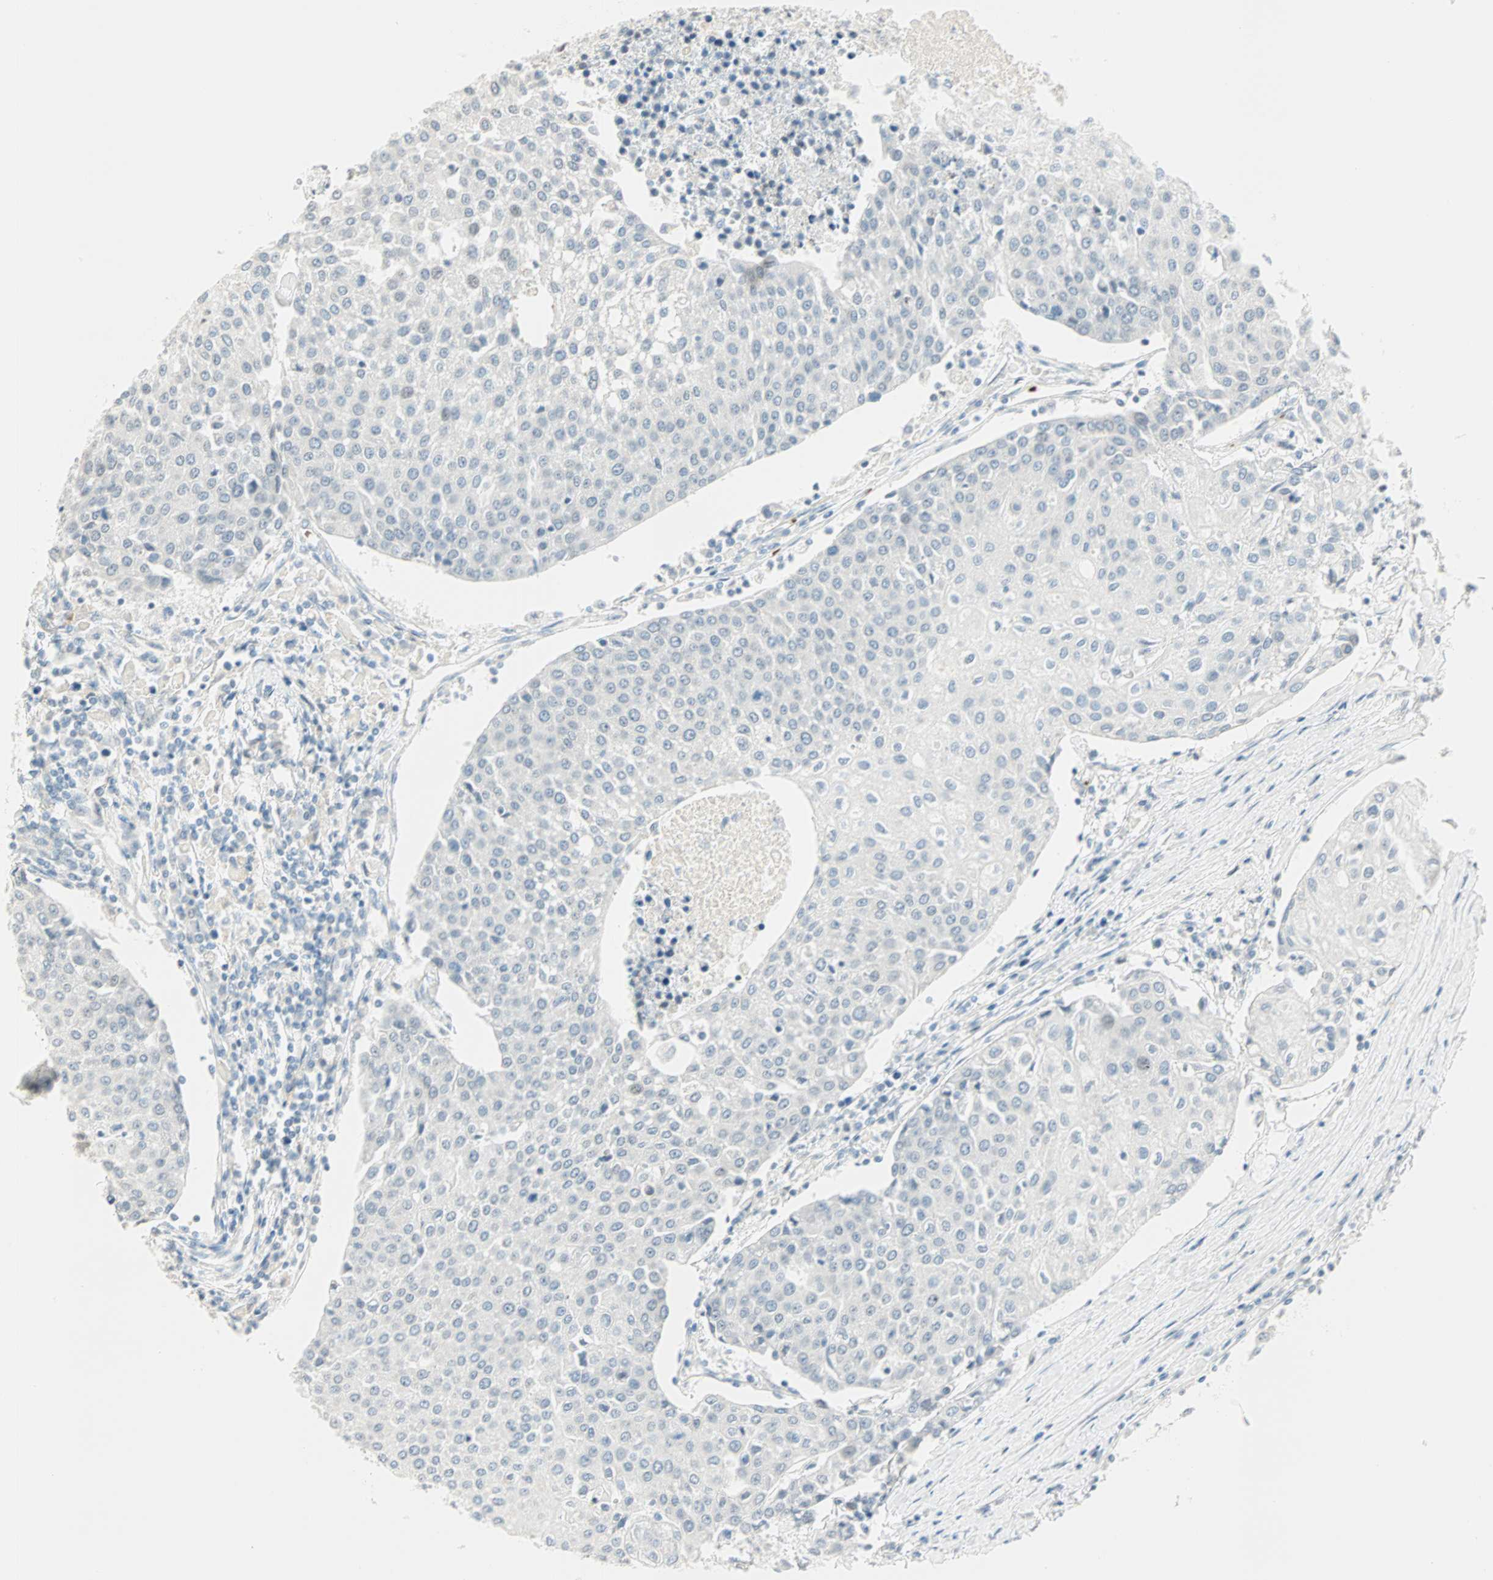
{"staining": {"intensity": "negative", "quantity": "none", "location": "none"}, "tissue": "urothelial cancer", "cell_type": "Tumor cells", "image_type": "cancer", "snomed": [{"axis": "morphology", "description": "Urothelial carcinoma, High grade"}, {"axis": "topography", "description": "Urinary bladder"}], "caption": "Urothelial cancer was stained to show a protein in brown. There is no significant positivity in tumor cells. (Stains: DAB (3,3'-diaminobenzidine) immunohistochemistry (IHC) with hematoxylin counter stain, Microscopy: brightfield microscopy at high magnification).", "gene": "BCAN", "patient": {"sex": "female", "age": 85}}